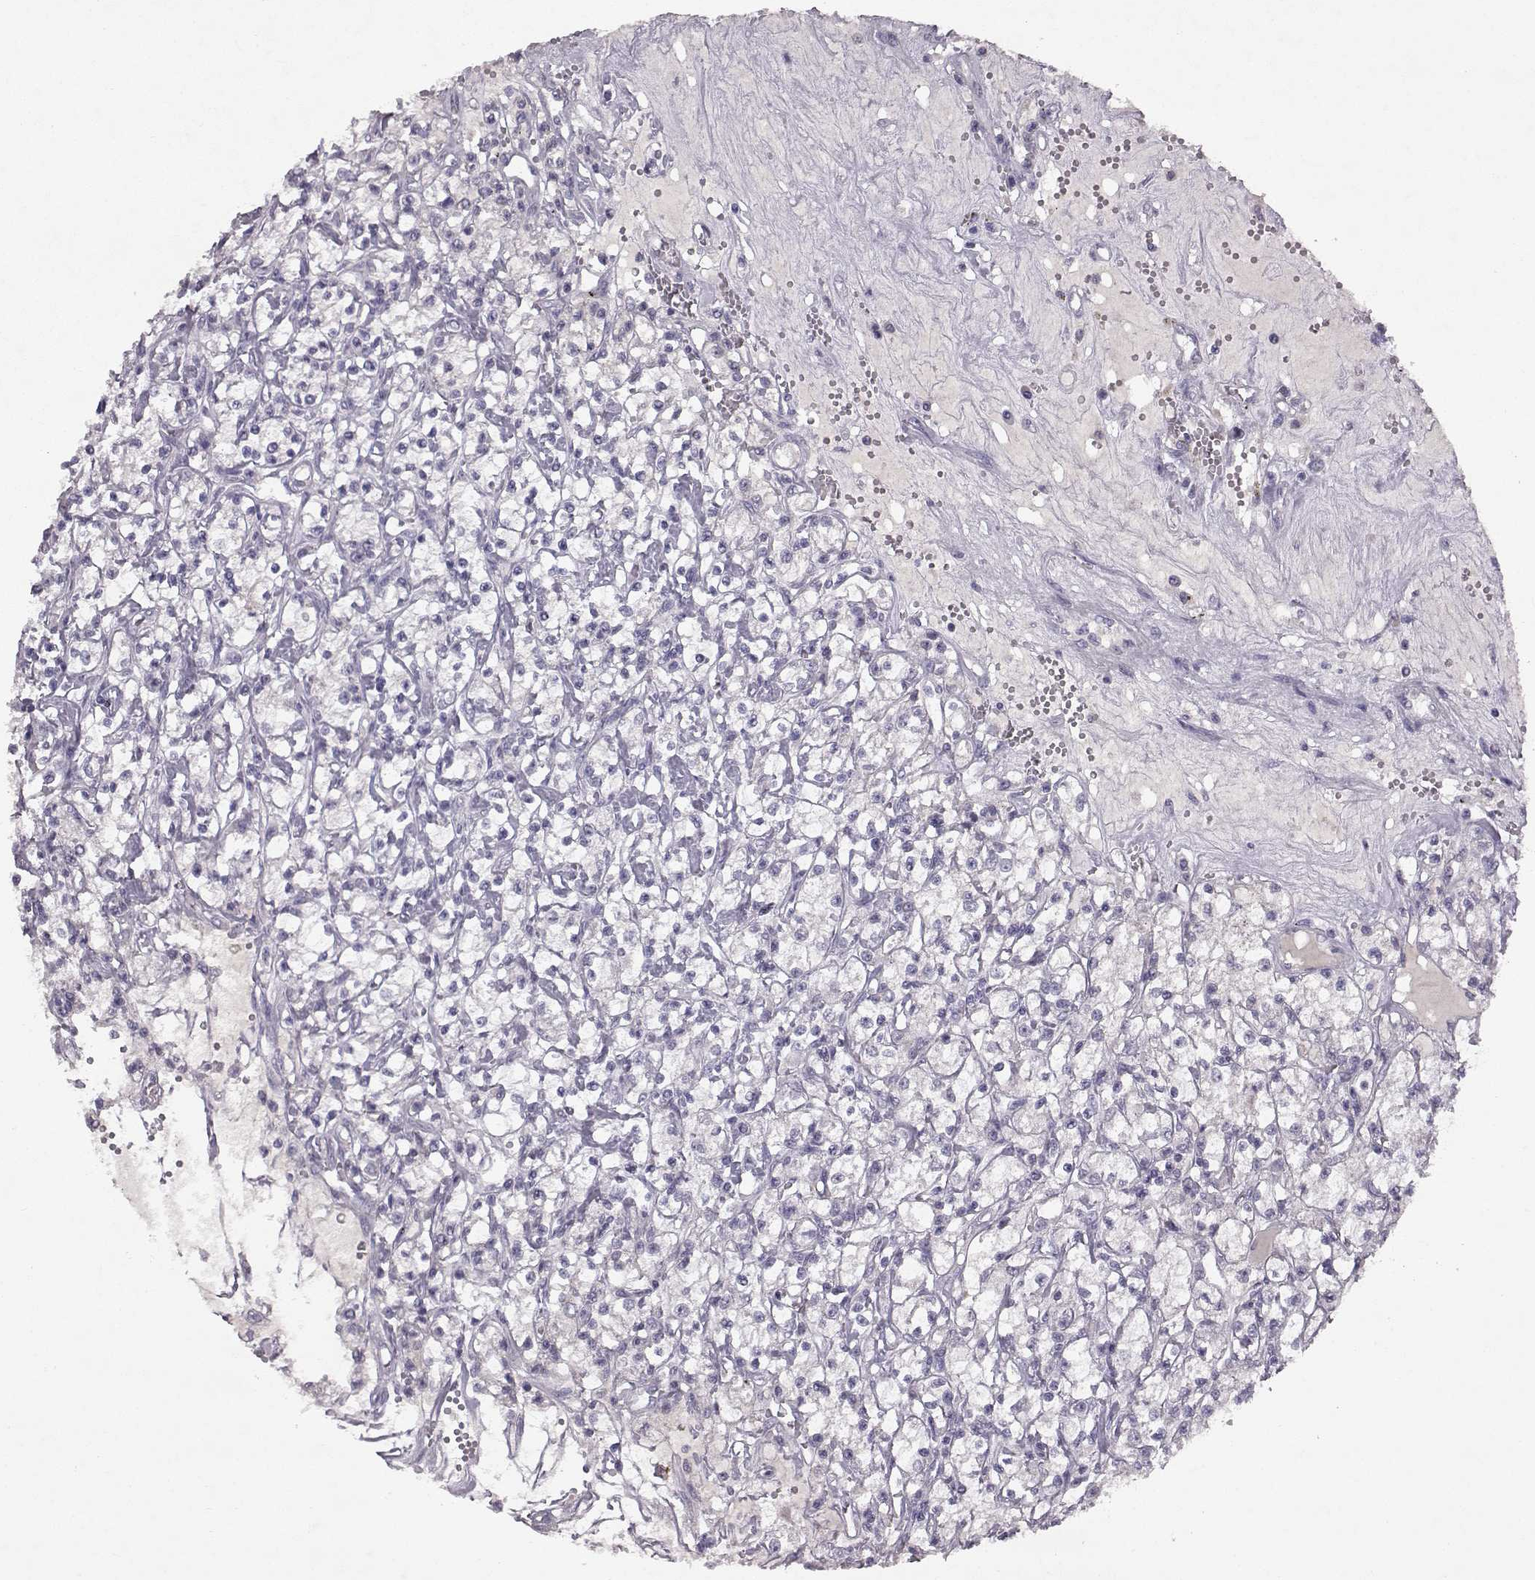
{"staining": {"intensity": "negative", "quantity": "none", "location": "none"}, "tissue": "renal cancer", "cell_type": "Tumor cells", "image_type": "cancer", "snomed": [{"axis": "morphology", "description": "Adenocarcinoma, NOS"}, {"axis": "topography", "description": "Kidney"}], "caption": "DAB (3,3'-diaminobenzidine) immunohistochemical staining of adenocarcinoma (renal) reveals no significant staining in tumor cells.", "gene": "SPAG17", "patient": {"sex": "female", "age": 59}}